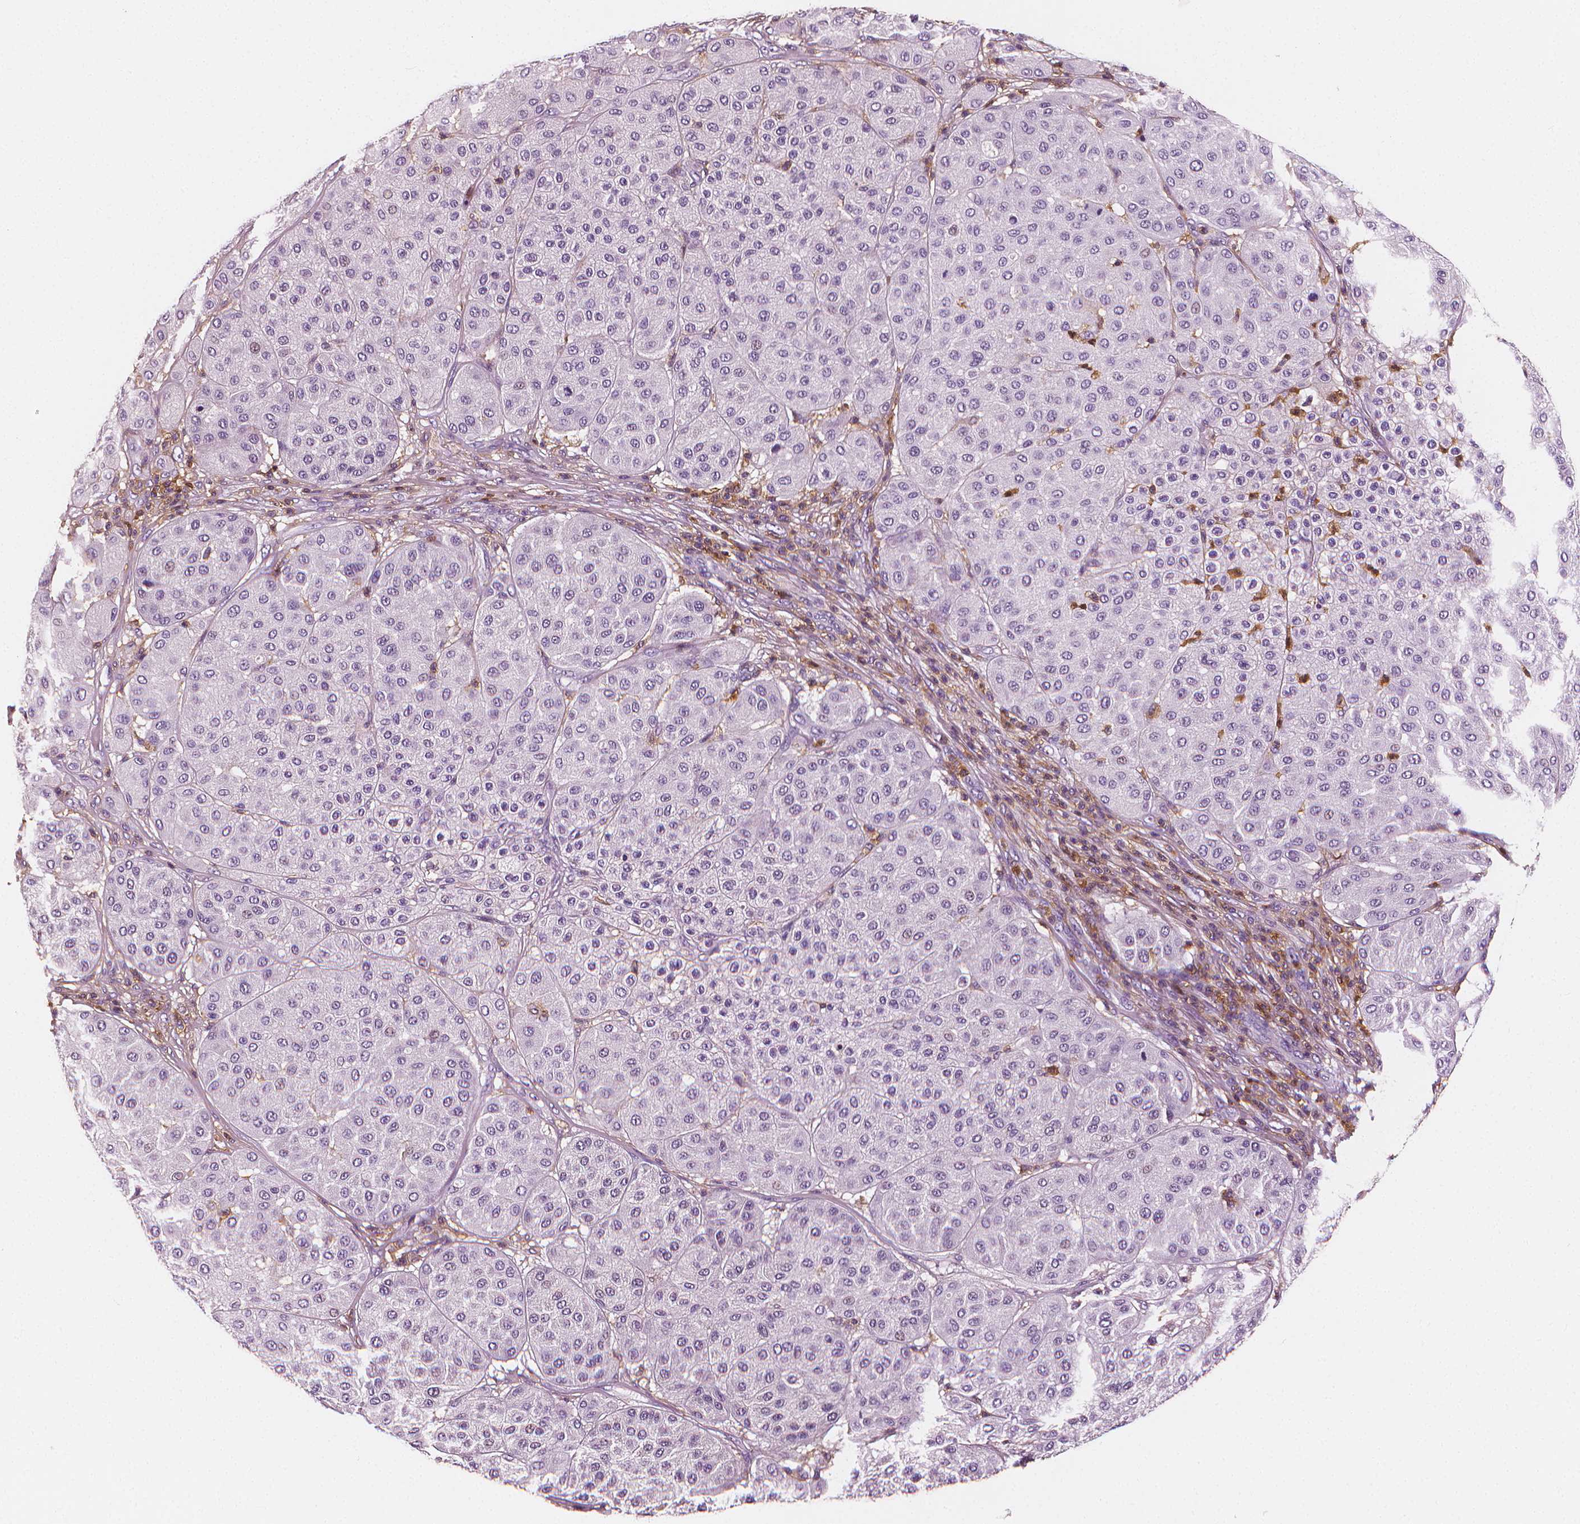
{"staining": {"intensity": "negative", "quantity": "none", "location": "none"}, "tissue": "melanoma", "cell_type": "Tumor cells", "image_type": "cancer", "snomed": [{"axis": "morphology", "description": "Malignant melanoma, Metastatic site"}, {"axis": "topography", "description": "Smooth muscle"}], "caption": "Immunohistochemistry (IHC) of human malignant melanoma (metastatic site) shows no expression in tumor cells.", "gene": "PTPRC", "patient": {"sex": "male", "age": 41}}